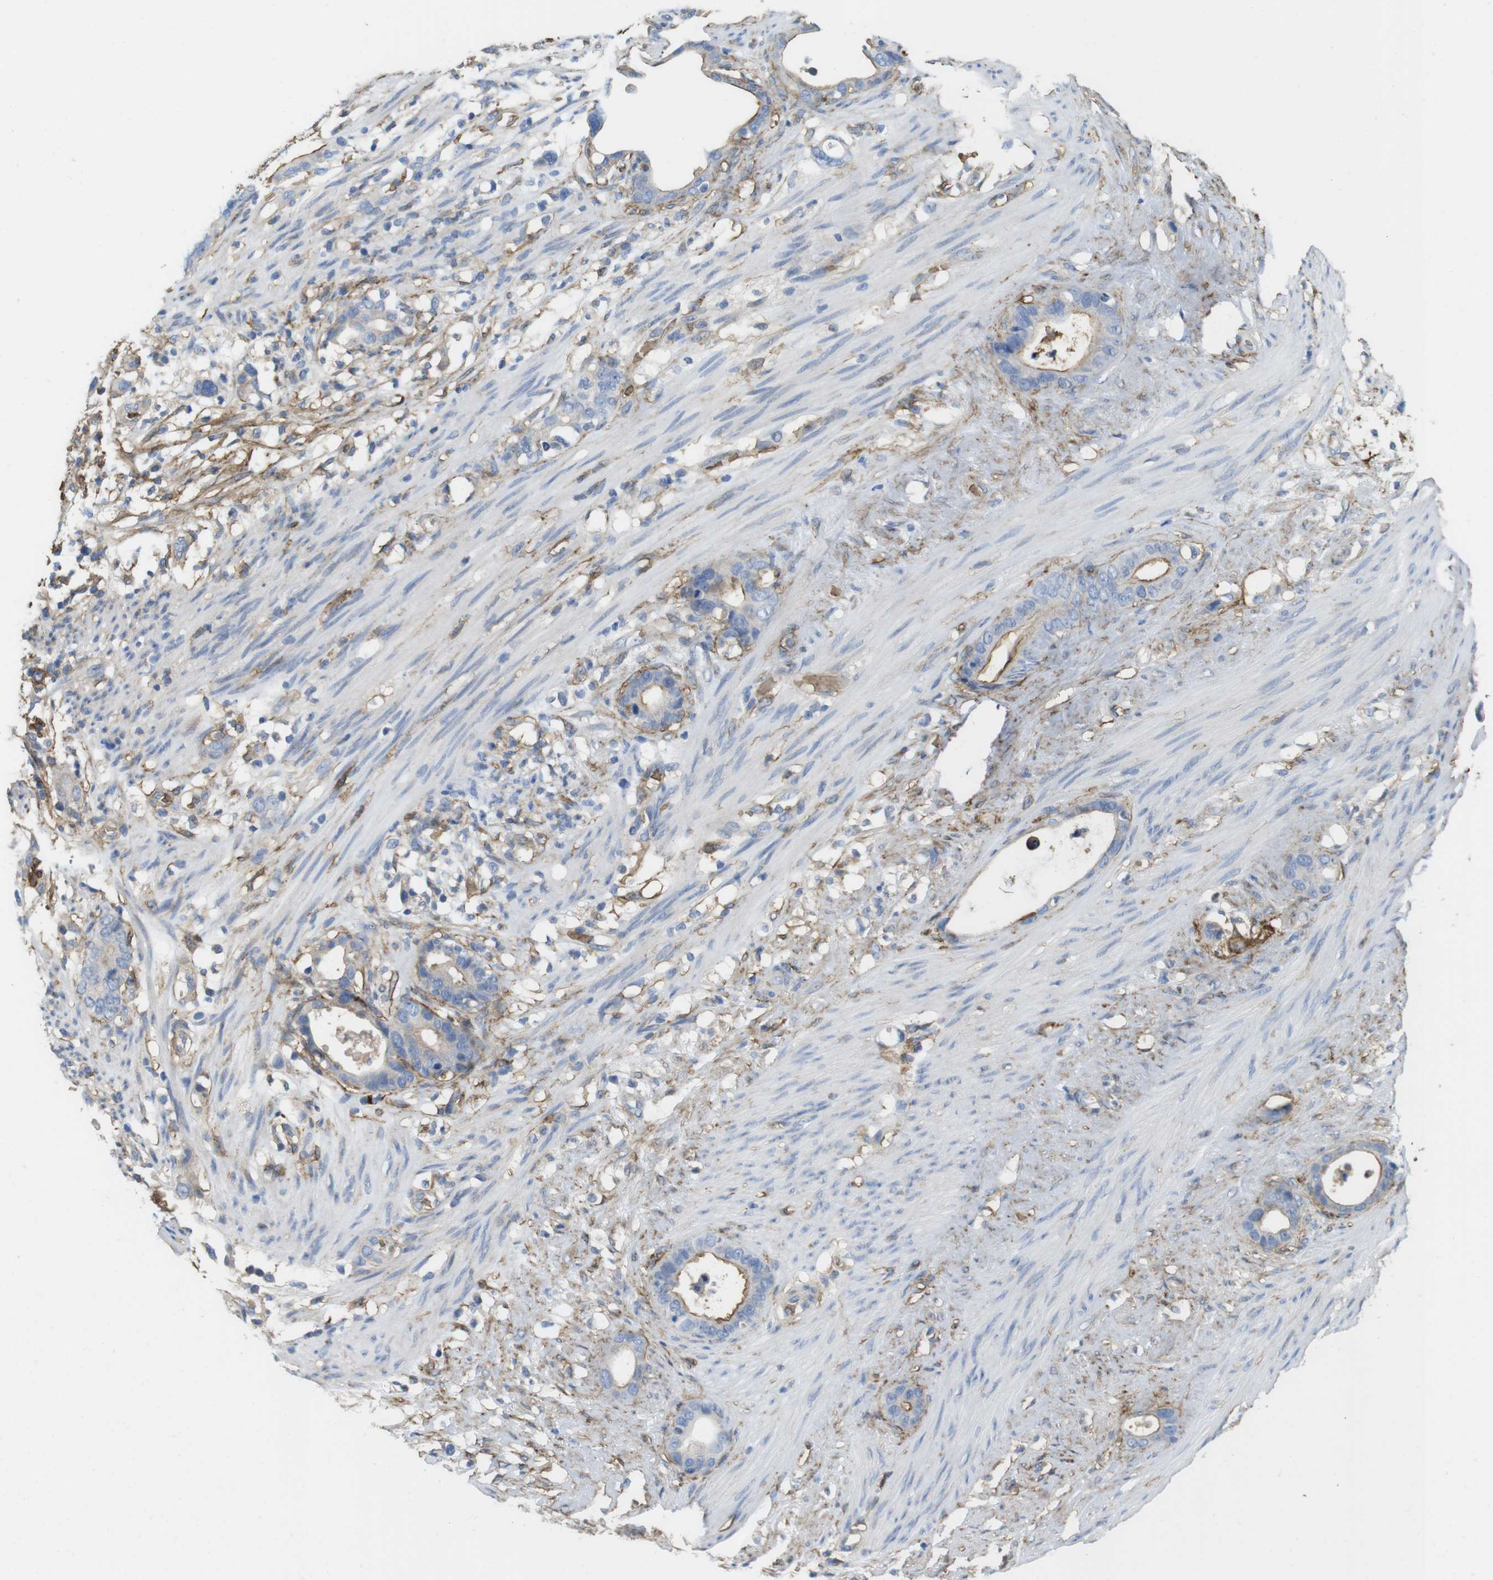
{"staining": {"intensity": "moderate", "quantity": "25%-75%", "location": "cytoplasmic/membranous"}, "tissue": "stomach cancer", "cell_type": "Tumor cells", "image_type": "cancer", "snomed": [{"axis": "morphology", "description": "Adenocarcinoma, NOS"}, {"axis": "topography", "description": "Stomach"}], "caption": "High-magnification brightfield microscopy of stomach cancer stained with DAB (brown) and counterstained with hematoxylin (blue). tumor cells exhibit moderate cytoplasmic/membranous staining is present in approximately25%-75% of cells.", "gene": "CYBRD1", "patient": {"sex": "female", "age": 75}}